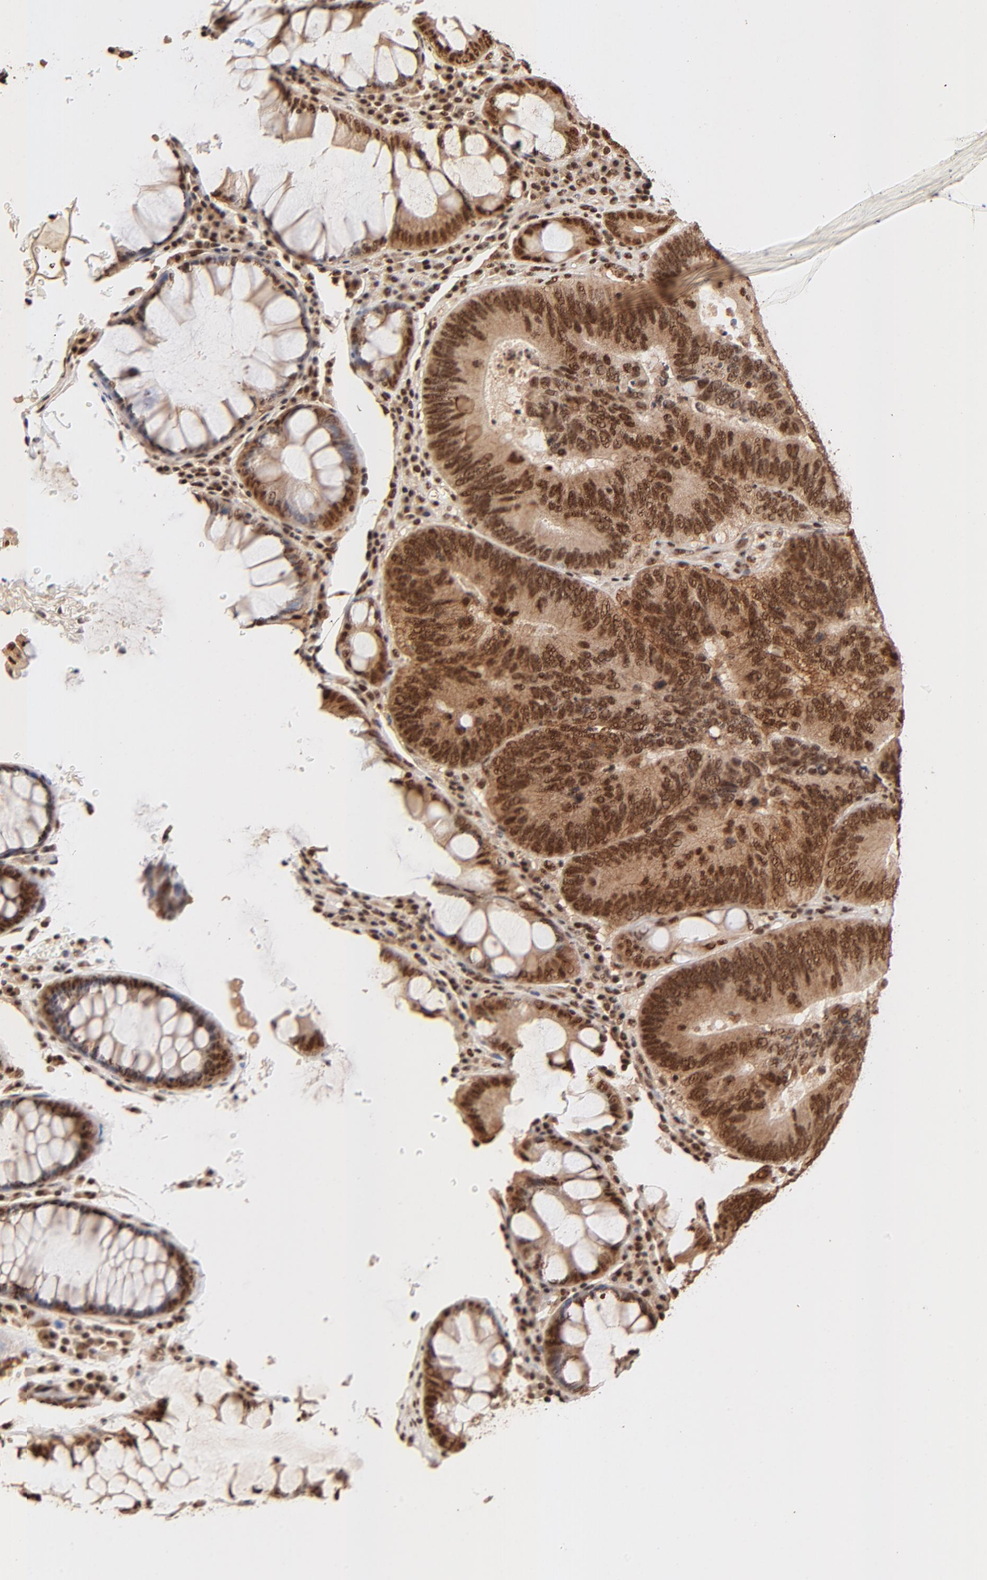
{"staining": {"intensity": "strong", "quantity": ">75%", "location": "cytoplasmic/membranous,nuclear"}, "tissue": "colorectal cancer", "cell_type": "Tumor cells", "image_type": "cancer", "snomed": [{"axis": "morphology", "description": "Normal tissue, NOS"}, {"axis": "morphology", "description": "Adenocarcinoma, NOS"}, {"axis": "topography", "description": "Colon"}], "caption": "Immunohistochemical staining of human colorectal cancer (adenocarcinoma) demonstrates strong cytoplasmic/membranous and nuclear protein staining in approximately >75% of tumor cells.", "gene": "MED12", "patient": {"sex": "female", "age": 78}}